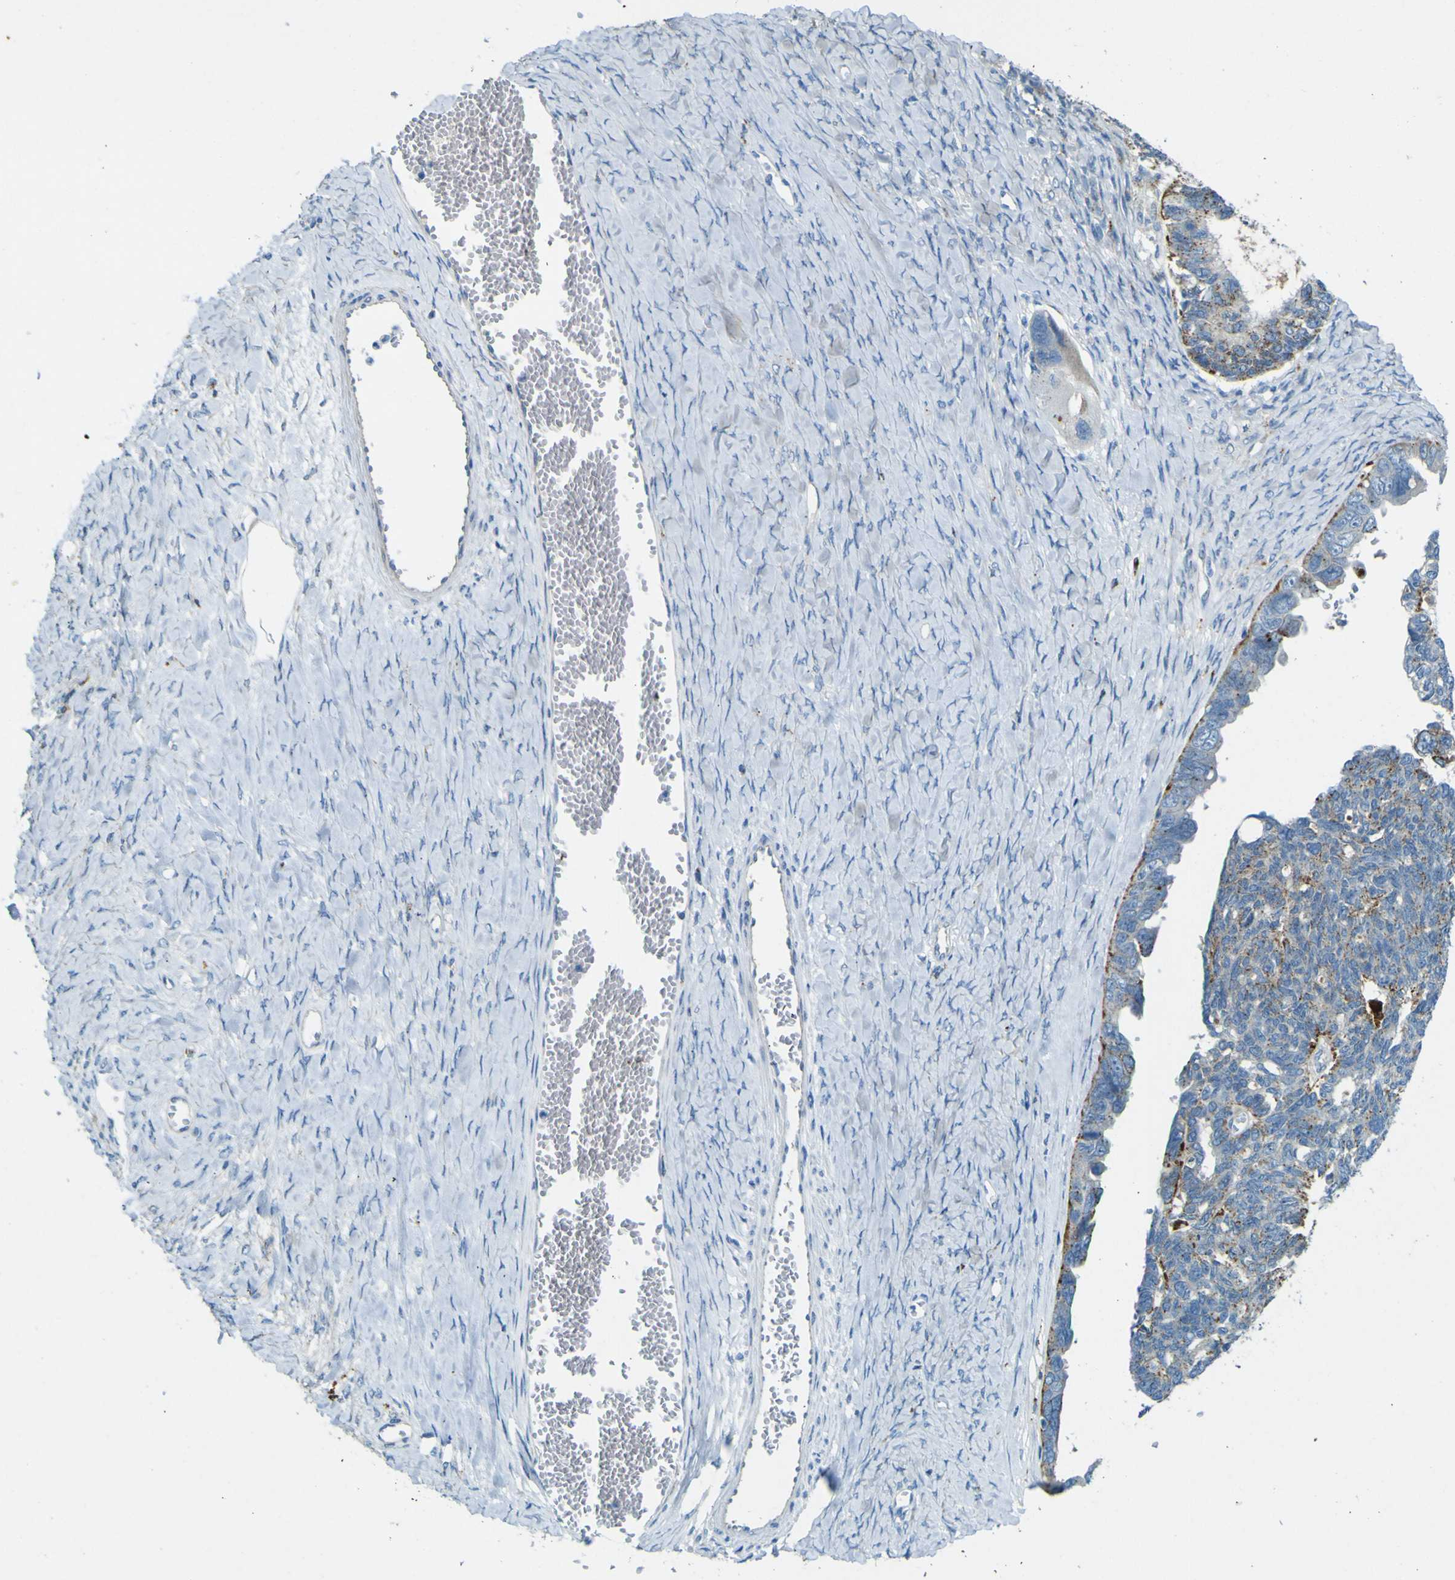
{"staining": {"intensity": "moderate", "quantity": "25%-75%", "location": "cytoplasmic/membranous"}, "tissue": "ovarian cancer", "cell_type": "Tumor cells", "image_type": "cancer", "snomed": [{"axis": "morphology", "description": "Cystadenocarcinoma, serous, NOS"}, {"axis": "topography", "description": "Ovary"}], "caption": "Immunohistochemistry (IHC) micrograph of neoplastic tissue: human ovarian serous cystadenocarcinoma stained using immunohistochemistry displays medium levels of moderate protein expression localized specifically in the cytoplasmic/membranous of tumor cells, appearing as a cytoplasmic/membranous brown color.", "gene": "PDE9A", "patient": {"sex": "female", "age": 79}}